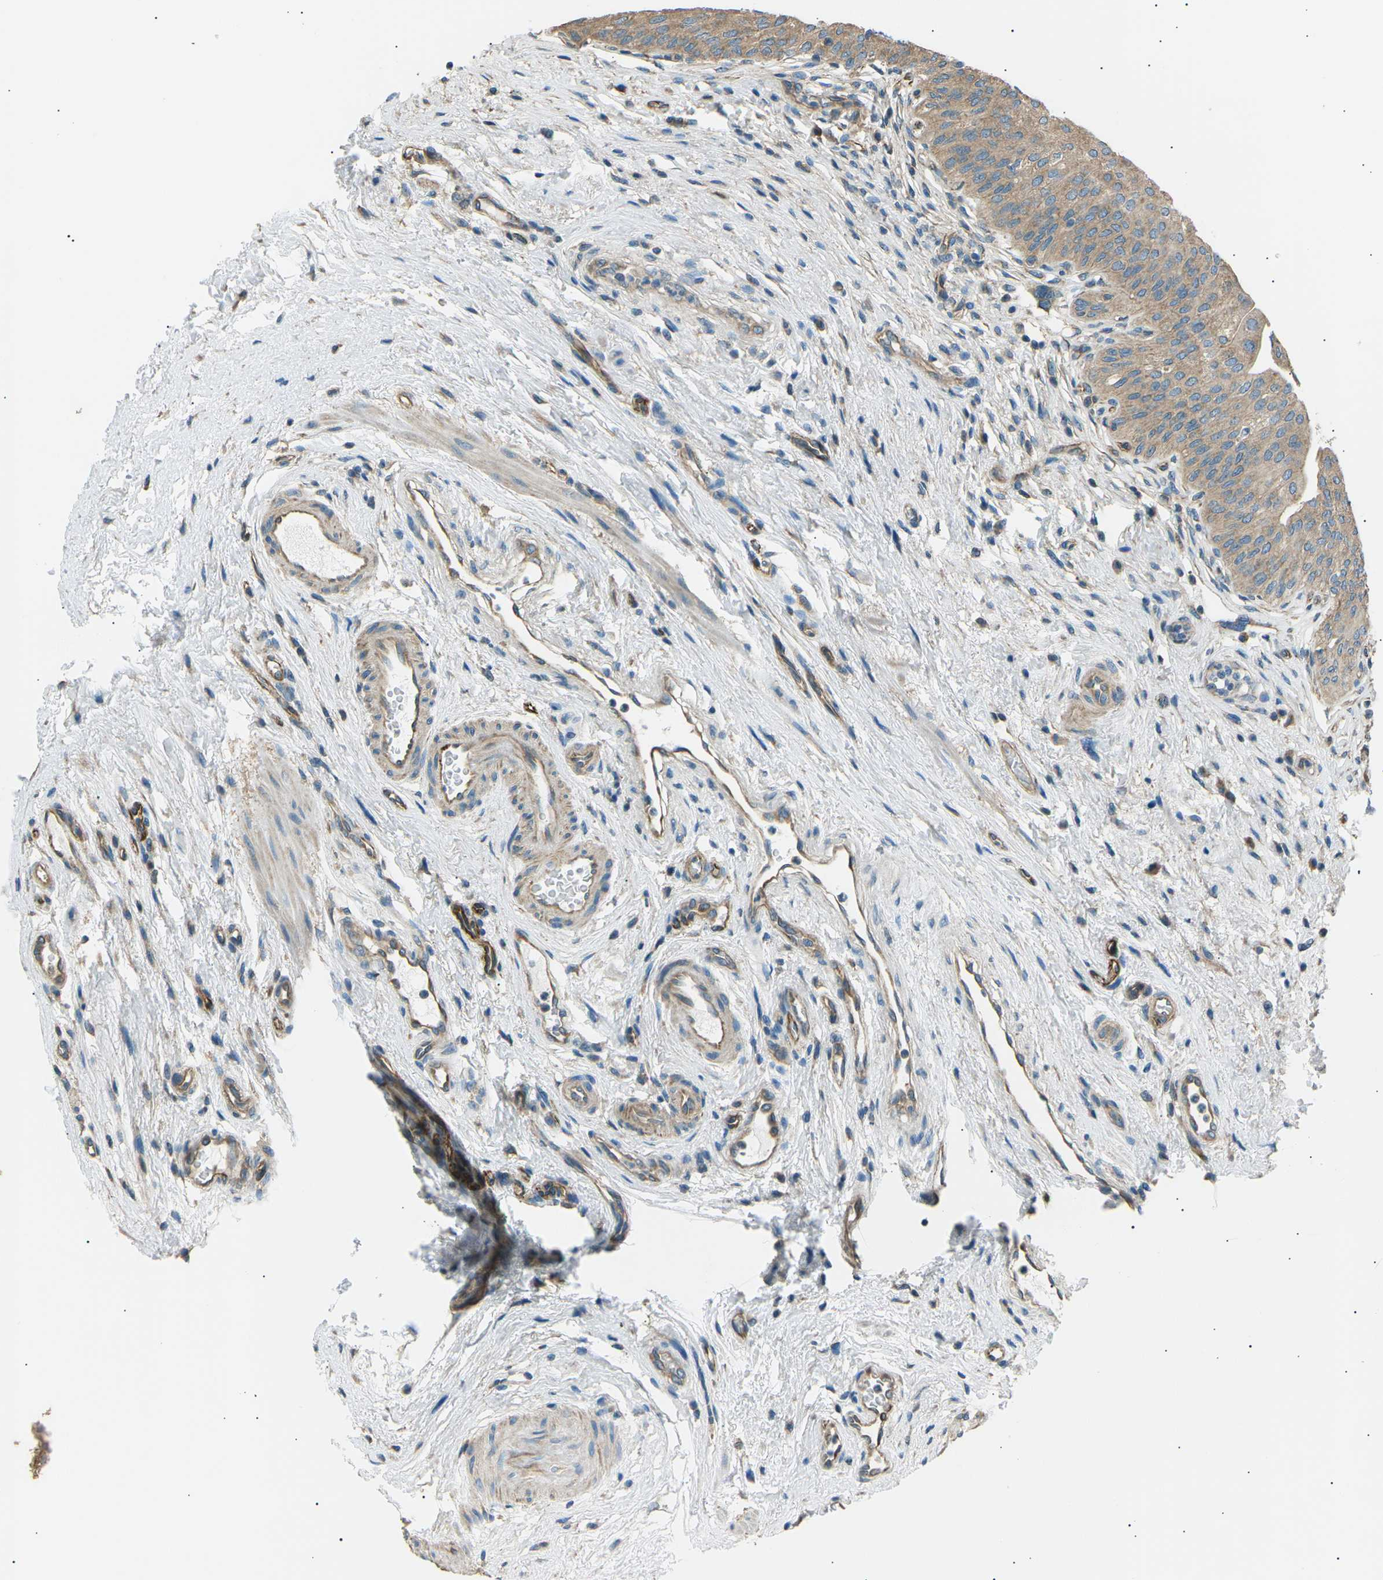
{"staining": {"intensity": "weak", "quantity": ">75%", "location": "cytoplasmic/membranous"}, "tissue": "urinary bladder", "cell_type": "Urothelial cells", "image_type": "normal", "snomed": [{"axis": "morphology", "description": "Normal tissue, NOS"}, {"axis": "topography", "description": "Urinary bladder"}], "caption": "Urinary bladder stained with immunohistochemistry displays weak cytoplasmic/membranous positivity in about >75% of urothelial cells.", "gene": "SLK", "patient": {"sex": "male", "age": 46}}